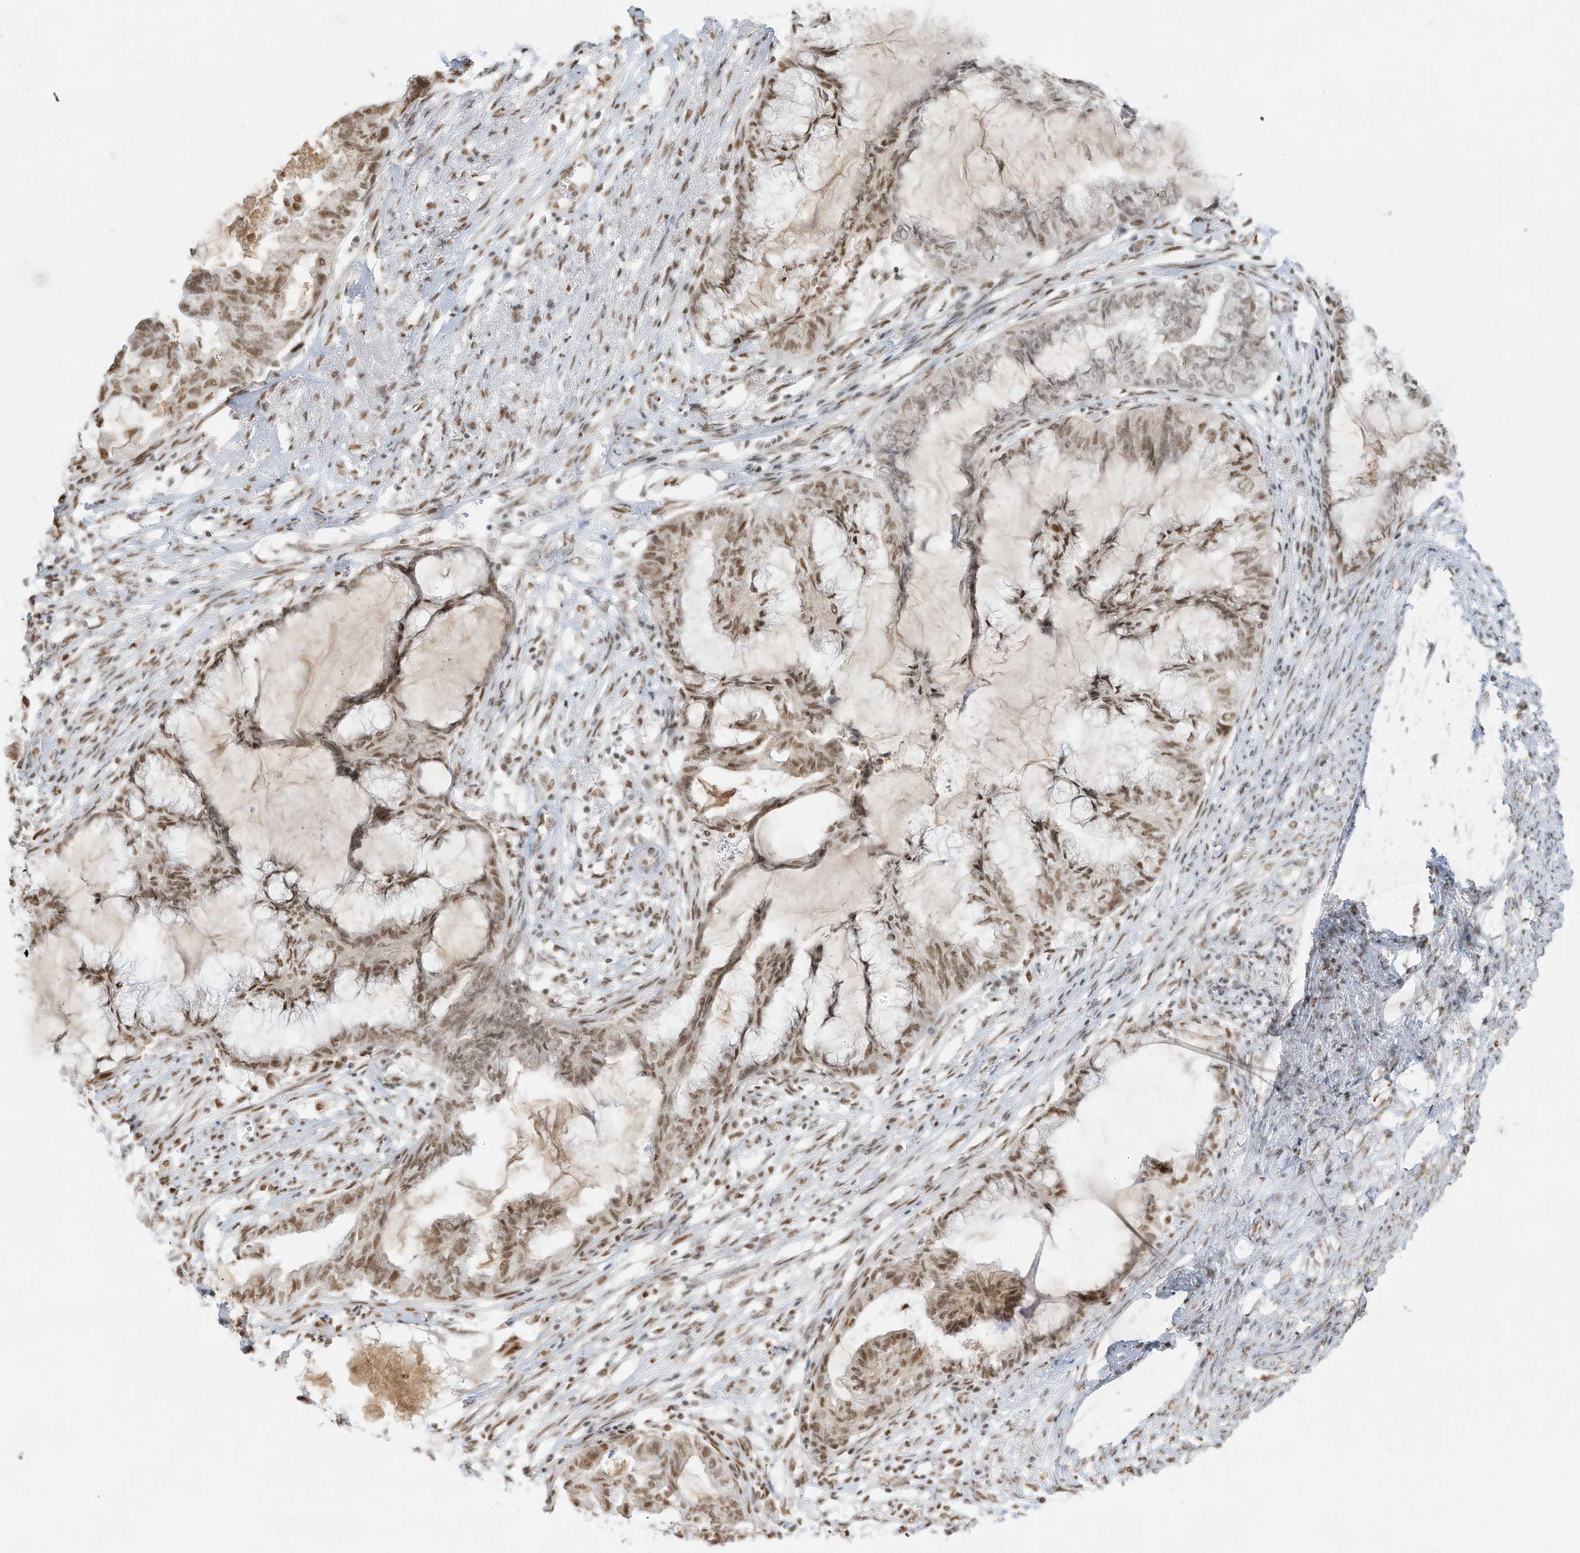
{"staining": {"intensity": "moderate", "quantity": ">75%", "location": "nuclear"}, "tissue": "endometrial cancer", "cell_type": "Tumor cells", "image_type": "cancer", "snomed": [{"axis": "morphology", "description": "Adenocarcinoma, NOS"}, {"axis": "topography", "description": "Endometrium"}], "caption": "This histopathology image reveals immunohistochemistry (IHC) staining of endometrial cancer (adenocarcinoma), with medium moderate nuclear staining in about >75% of tumor cells.", "gene": "NHSL1", "patient": {"sex": "female", "age": 86}}